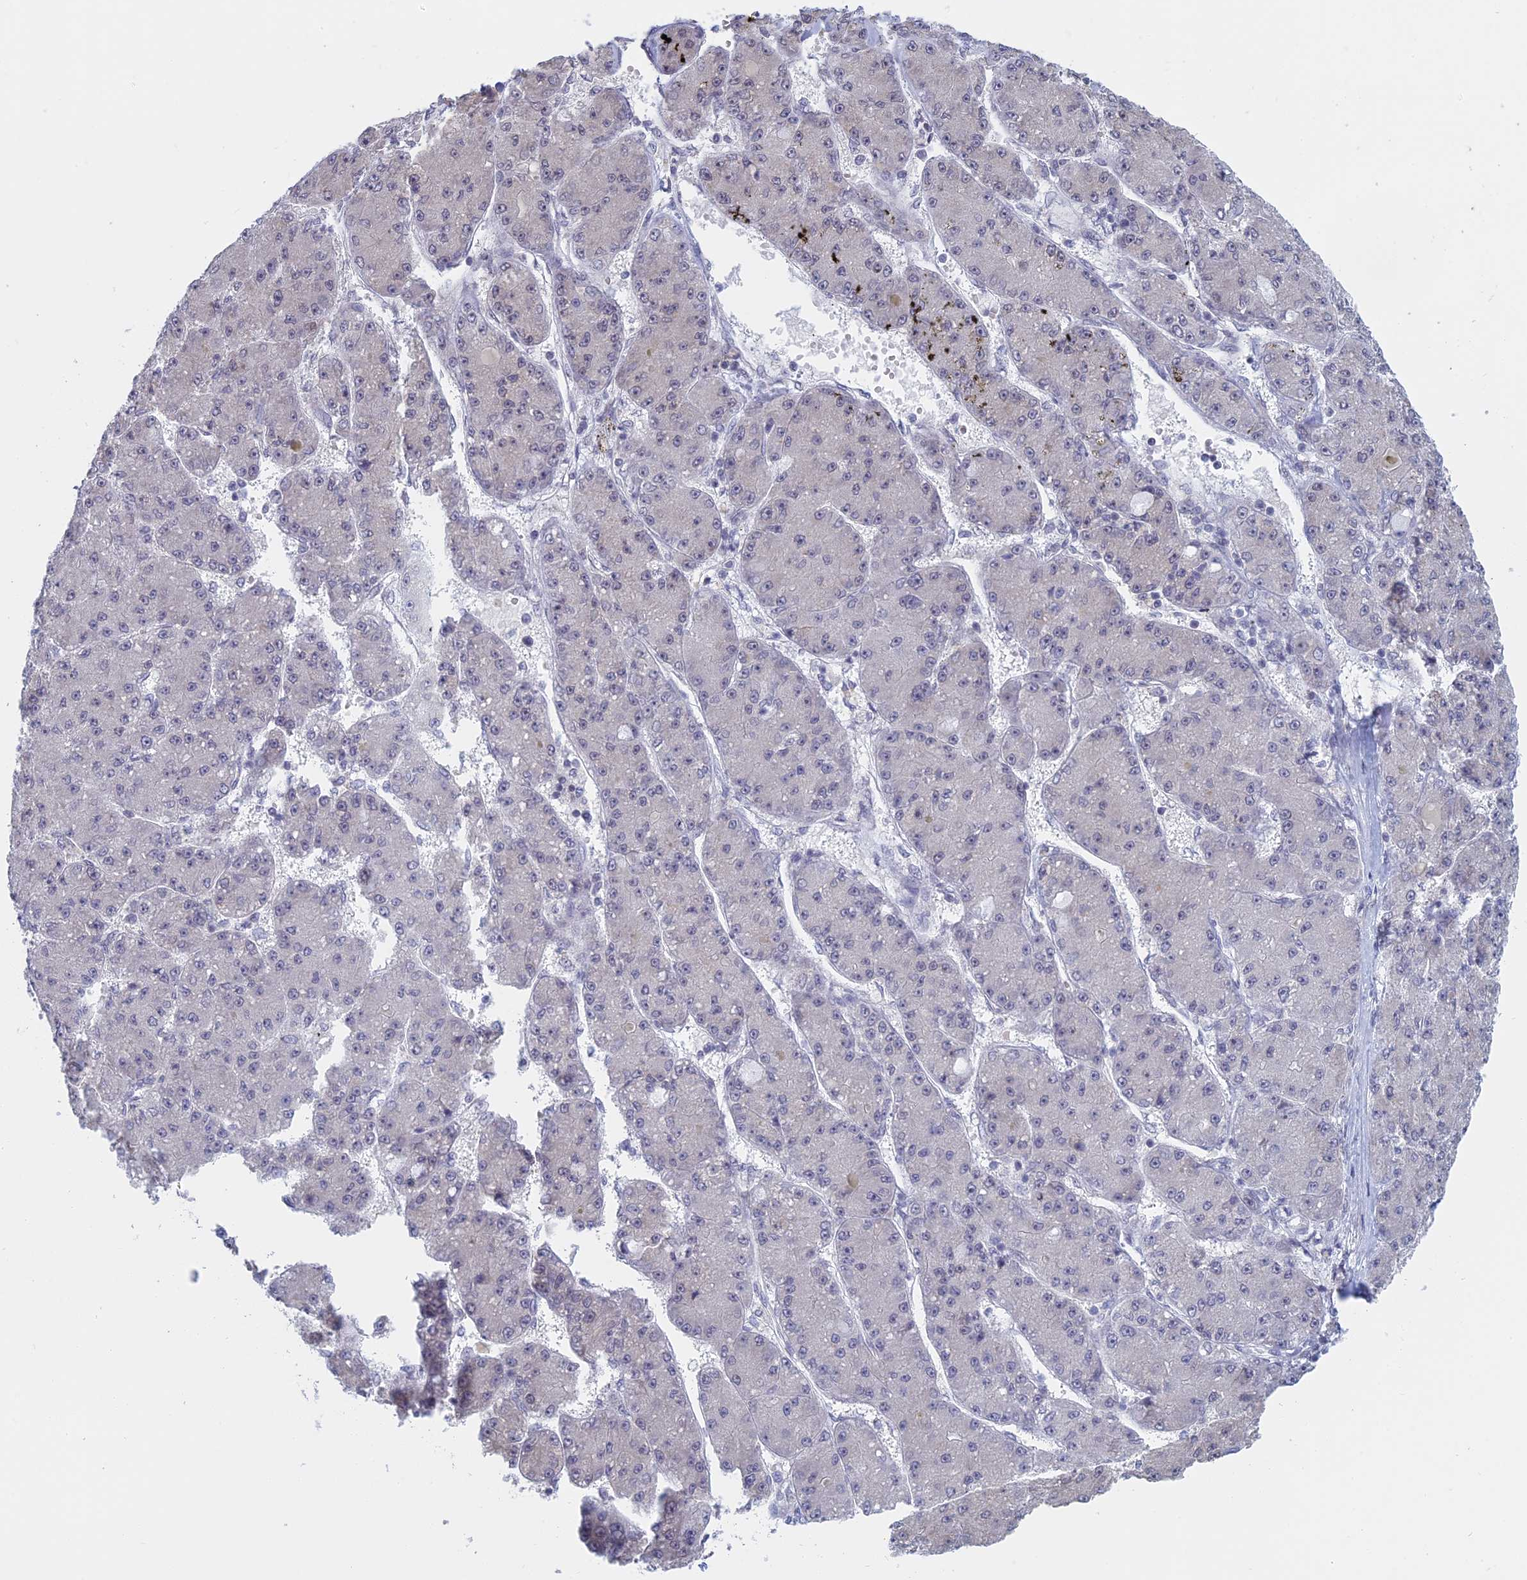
{"staining": {"intensity": "negative", "quantity": "none", "location": "none"}, "tissue": "liver cancer", "cell_type": "Tumor cells", "image_type": "cancer", "snomed": [{"axis": "morphology", "description": "Carcinoma, Hepatocellular, NOS"}, {"axis": "topography", "description": "Liver"}], "caption": "IHC micrograph of human hepatocellular carcinoma (liver) stained for a protein (brown), which reveals no staining in tumor cells. Brightfield microscopy of immunohistochemistry stained with DAB (3,3'-diaminobenzidine) (brown) and hematoxylin (blue), captured at high magnification.", "gene": "RPS19BP1", "patient": {"sex": "male", "age": 67}}